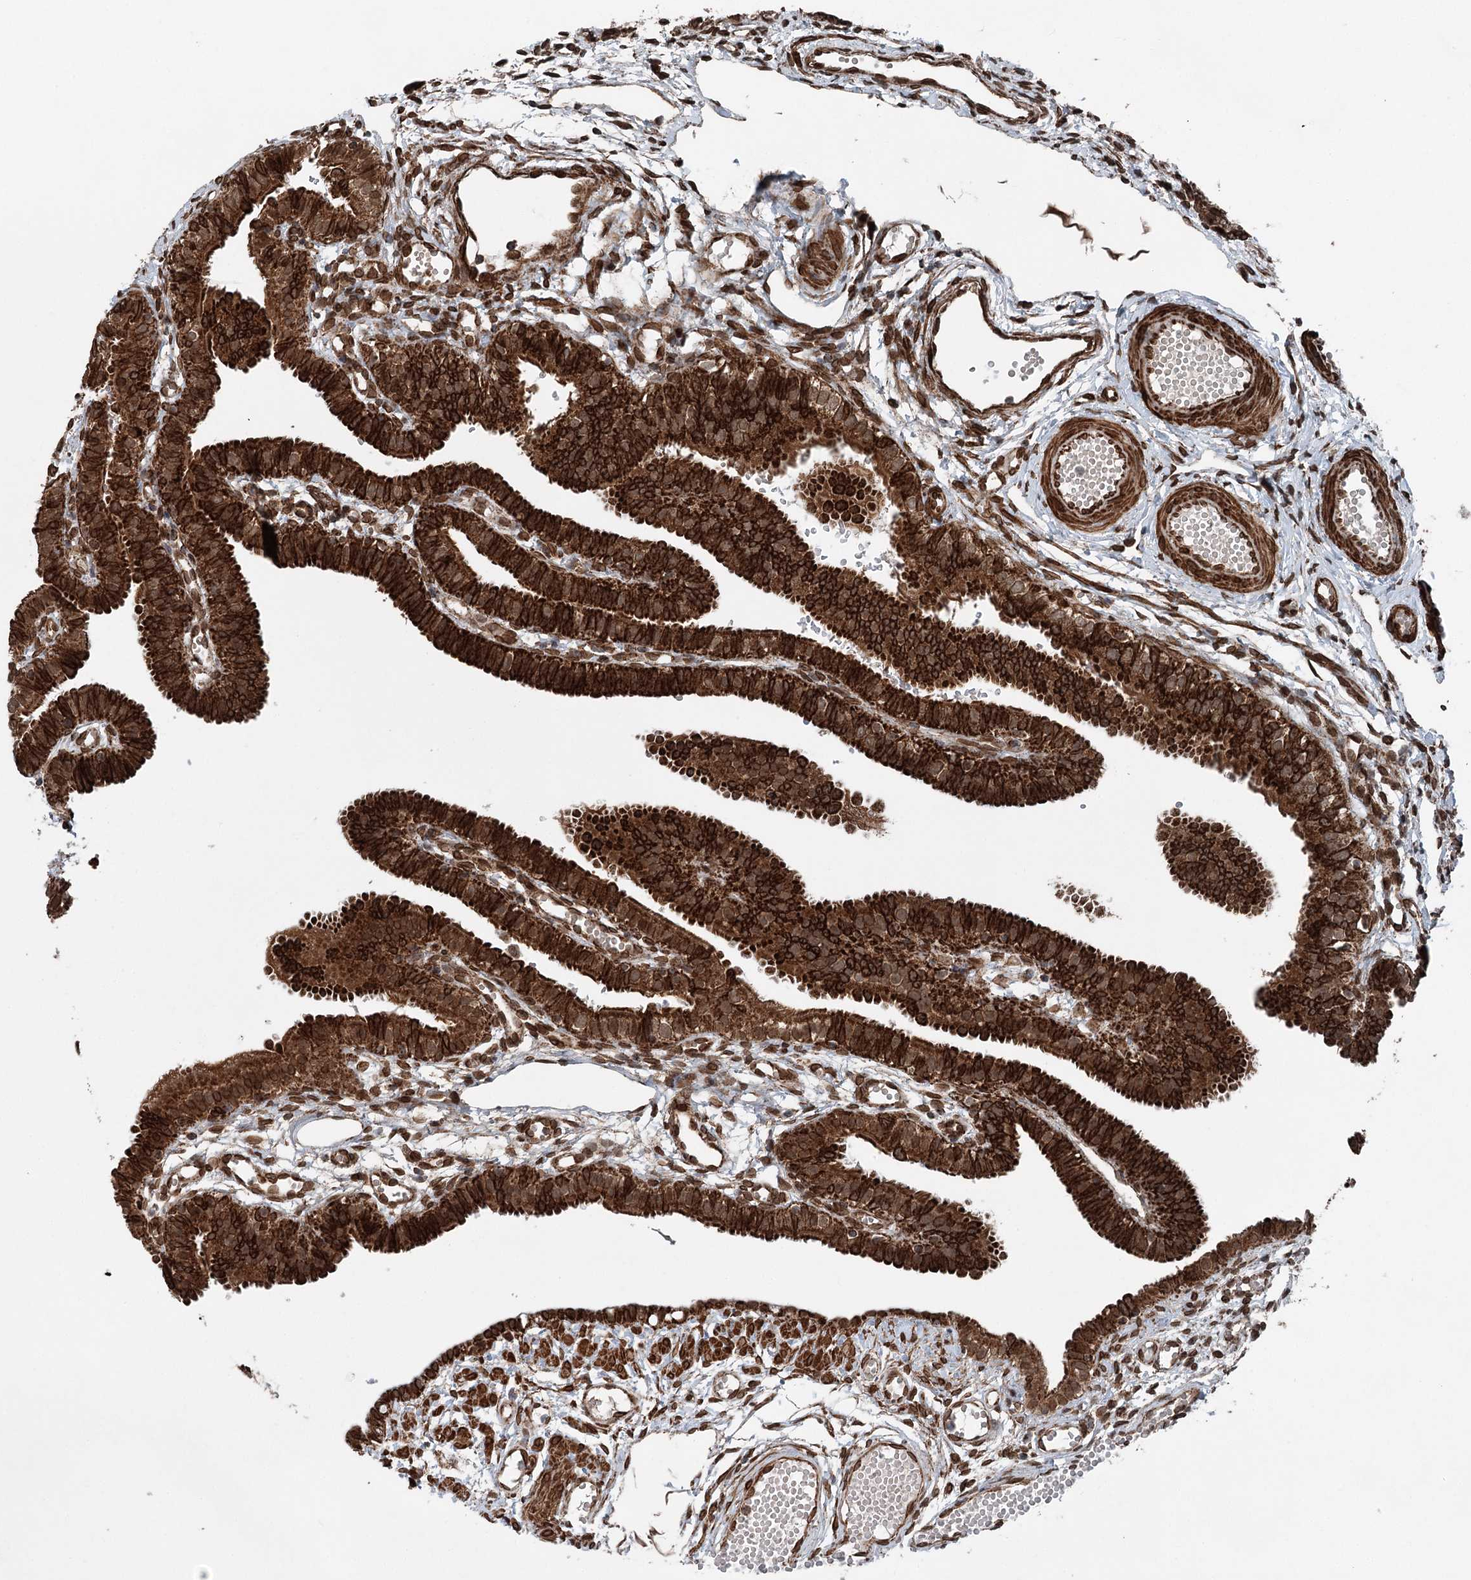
{"staining": {"intensity": "strong", "quantity": ">75%", "location": "cytoplasmic/membranous"}, "tissue": "fallopian tube", "cell_type": "Glandular cells", "image_type": "normal", "snomed": [{"axis": "morphology", "description": "Normal tissue, NOS"}, {"axis": "topography", "description": "Fallopian tube"}, {"axis": "topography", "description": "Placenta"}], "caption": "An image of fallopian tube stained for a protein displays strong cytoplasmic/membranous brown staining in glandular cells. Ihc stains the protein of interest in brown and the nuclei are stained blue.", "gene": "BCKDHA", "patient": {"sex": "female", "age": 34}}